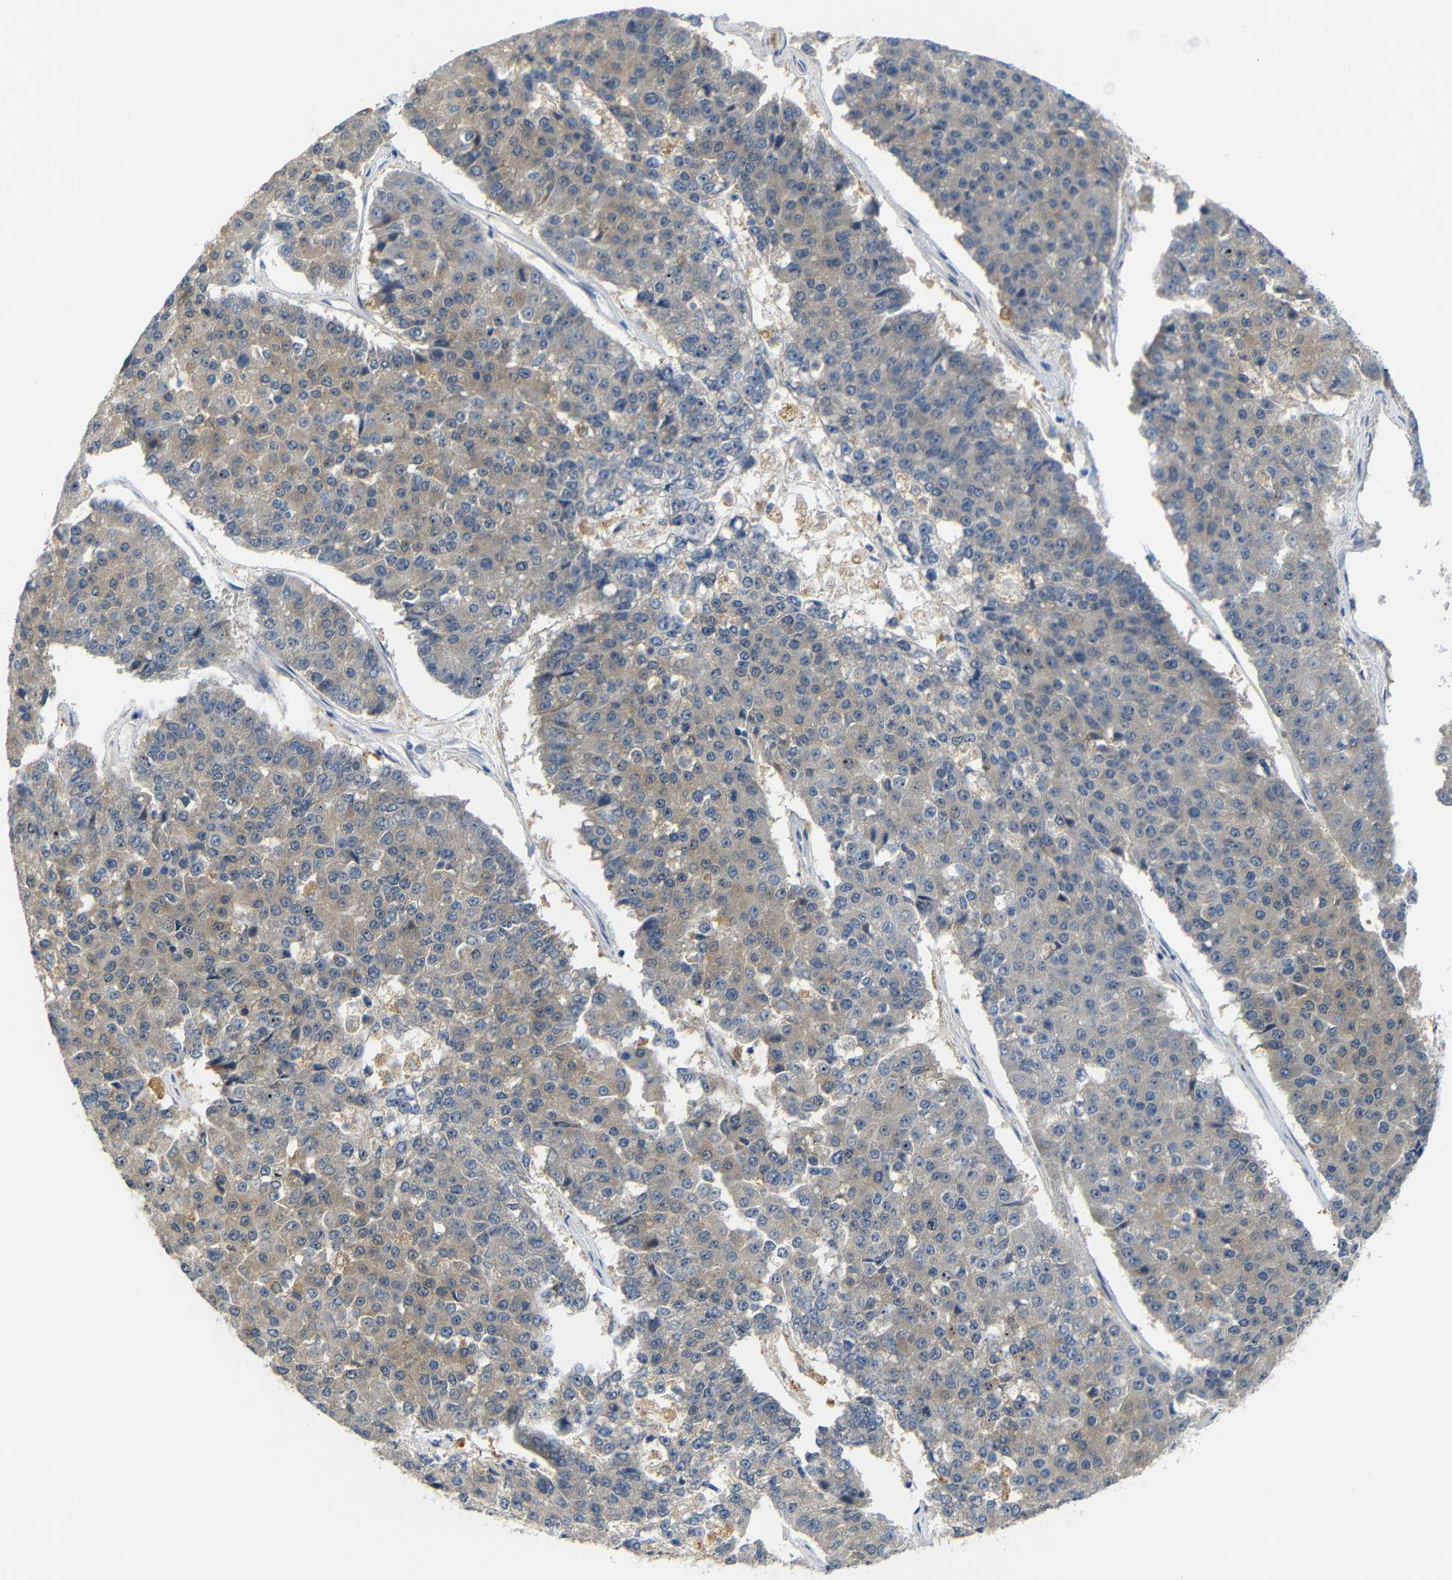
{"staining": {"intensity": "weak", "quantity": "25%-75%", "location": "cytoplasmic/membranous"}, "tissue": "pancreatic cancer", "cell_type": "Tumor cells", "image_type": "cancer", "snomed": [{"axis": "morphology", "description": "Adenocarcinoma, NOS"}, {"axis": "topography", "description": "Pancreas"}], "caption": "Weak cytoplasmic/membranous staining for a protein is identified in about 25%-75% of tumor cells of pancreatic cancer using immunohistochemistry (IHC).", "gene": "TBC1D32", "patient": {"sex": "male", "age": 50}}